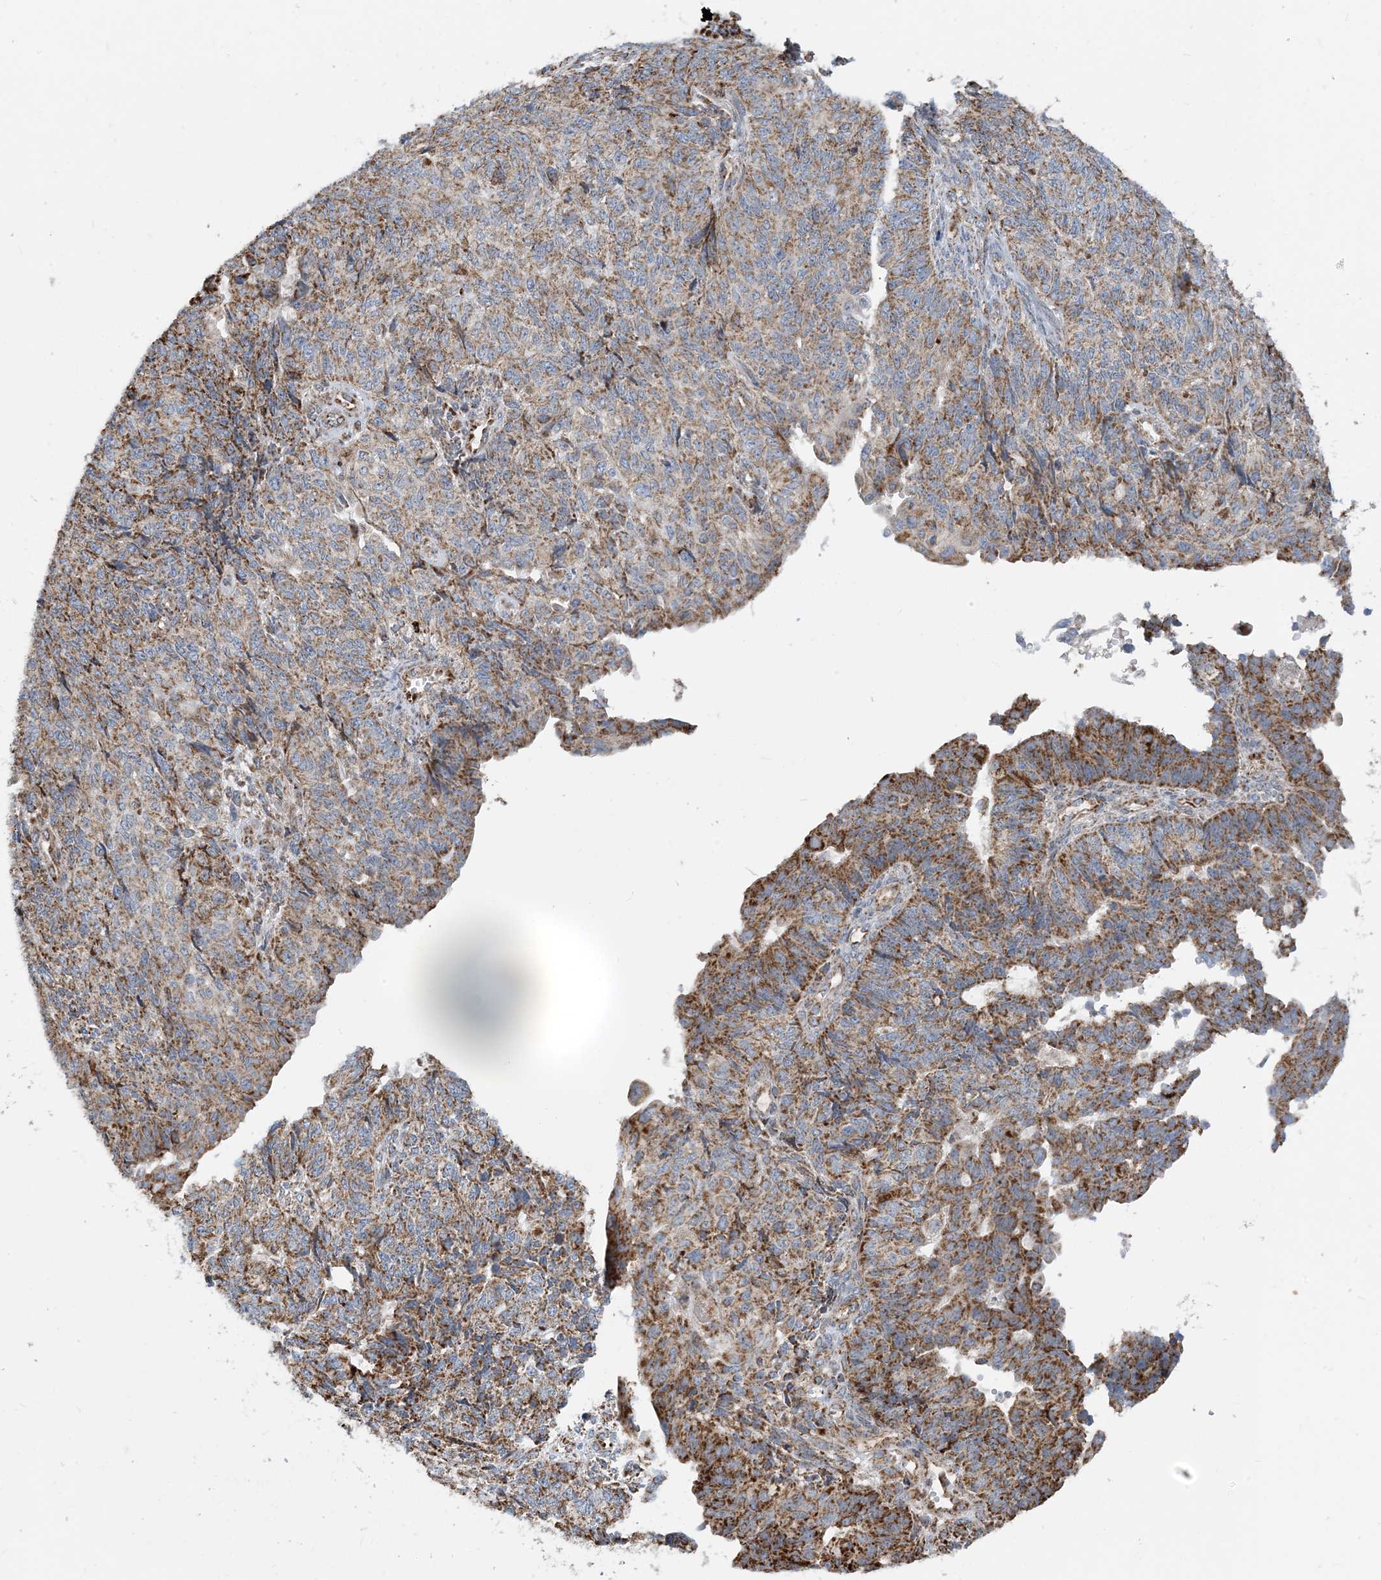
{"staining": {"intensity": "moderate", "quantity": ">75%", "location": "cytoplasmic/membranous"}, "tissue": "endometrial cancer", "cell_type": "Tumor cells", "image_type": "cancer", "snomed": [{"axis": "morphology", "description": "Adenocarcinoma, NOS"}, {"axis": "topography", "description": "Endometrium"}], "caption": "An IHC histopathology image of tumor tissue is shown. Protein staining in brown highlights moderate cytoplasmic/membranous positivity in endometrial cancer (adenocarcinoma) within tumor cells. The protein of interest is shown in brown color, while the nuclei are stained blue.", "gene": "PCDHGA1", "patient": {"sex": "female", "age": 32}}